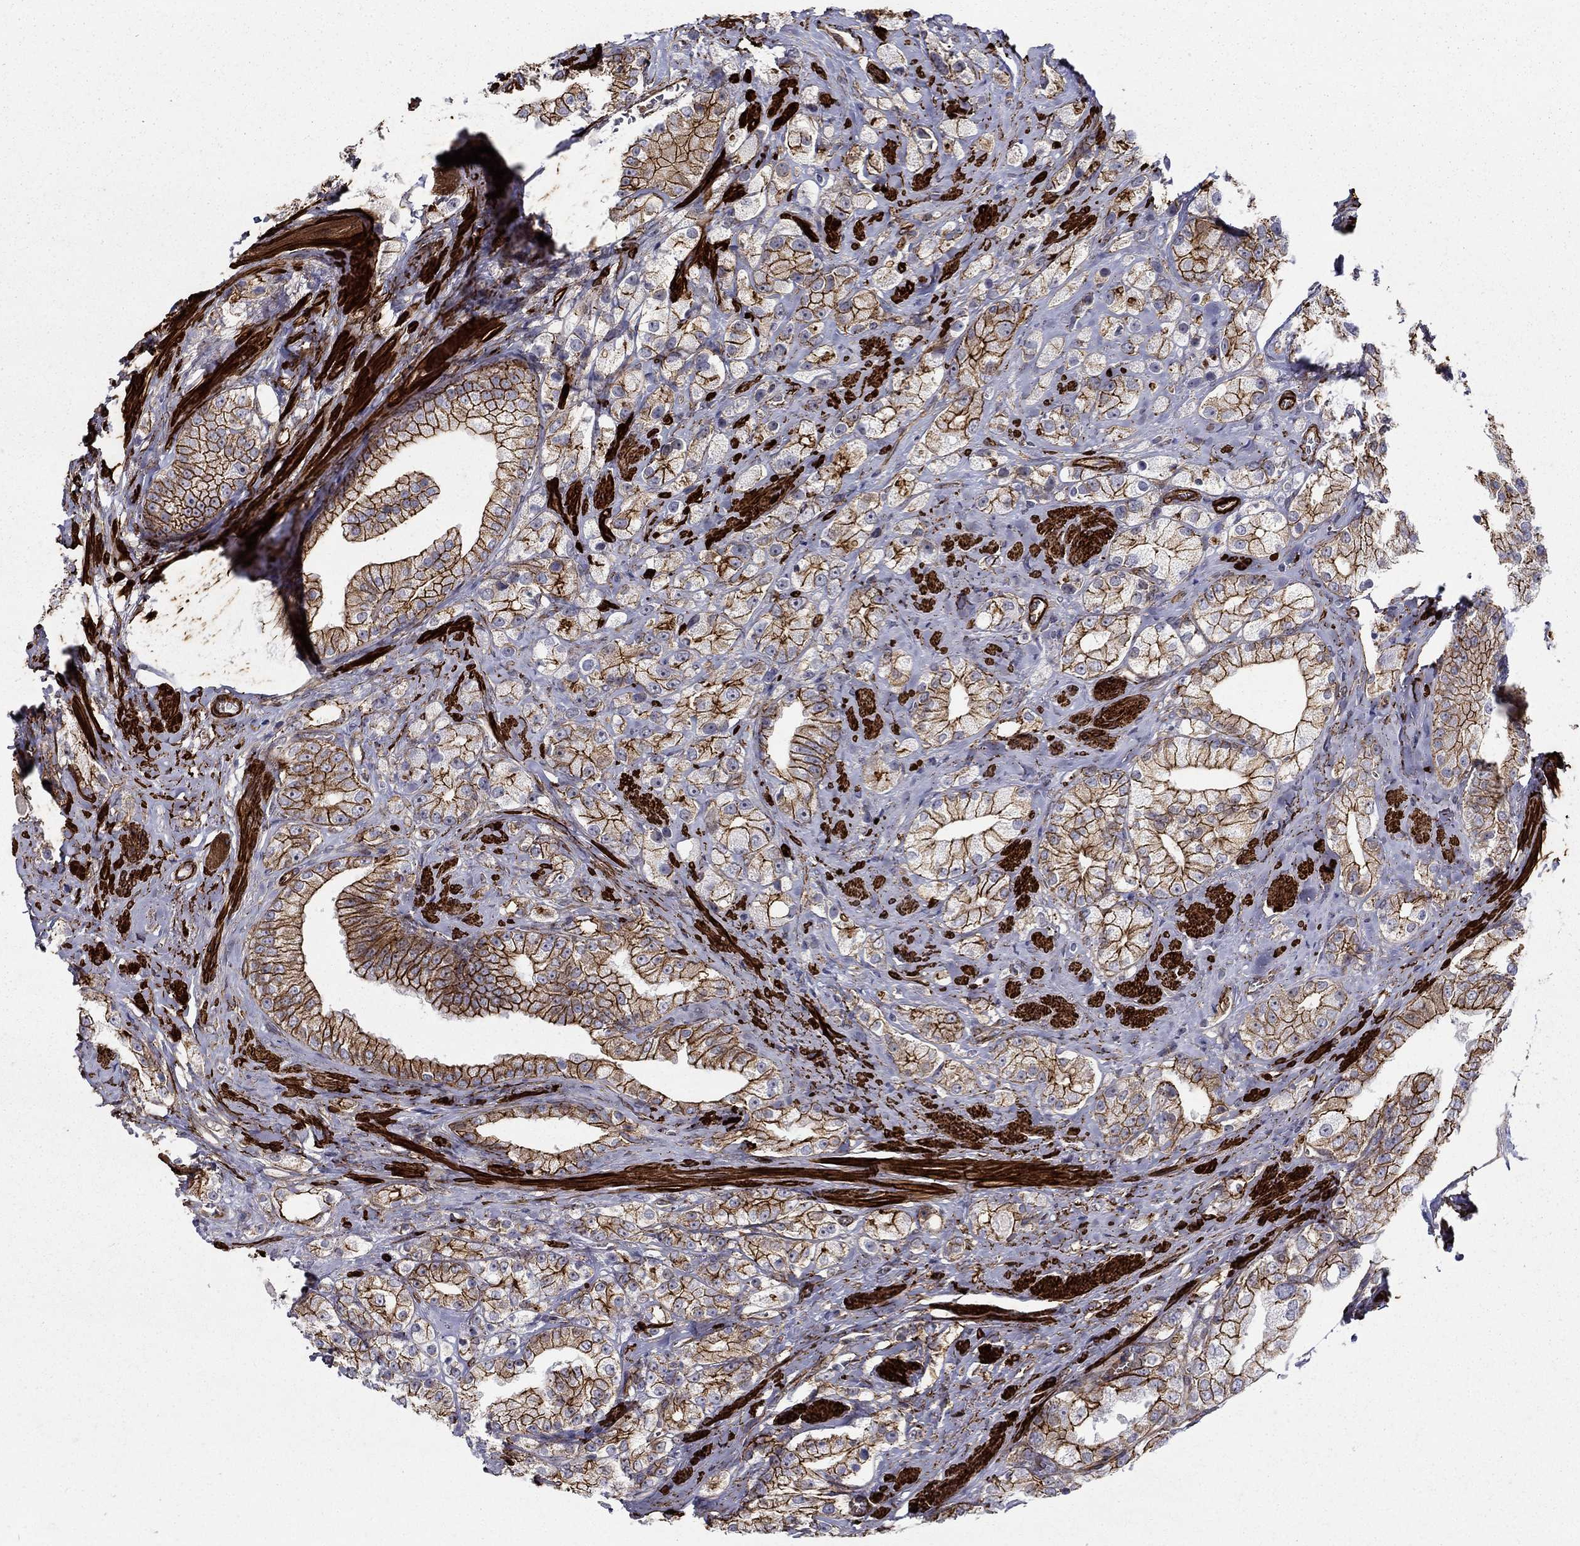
{"staining": {"intensity": "strong", "quantity": ">75%", "location": "cytoplasmic/membranous"}, "tissue": "prostate cancer", "cell_type": "Tumor cells", "image_type": "cancer", "snomed": [{"axis": "morphology", "description": "Adenocarcinoma, NOS"}, {"axis": "topography", "description": "Prostate and seminal vesicle, NOS"}, {"axis": "topography", "description": "Prostate"}], "caption": "Human prostate cancer stained for a protein (brown) demonstrates strong cytoplasmic/membranous positive expression in about >75% of tumor cells.", "gene": "KRBA1", "patient": {"sex": "male", "age": 67}}